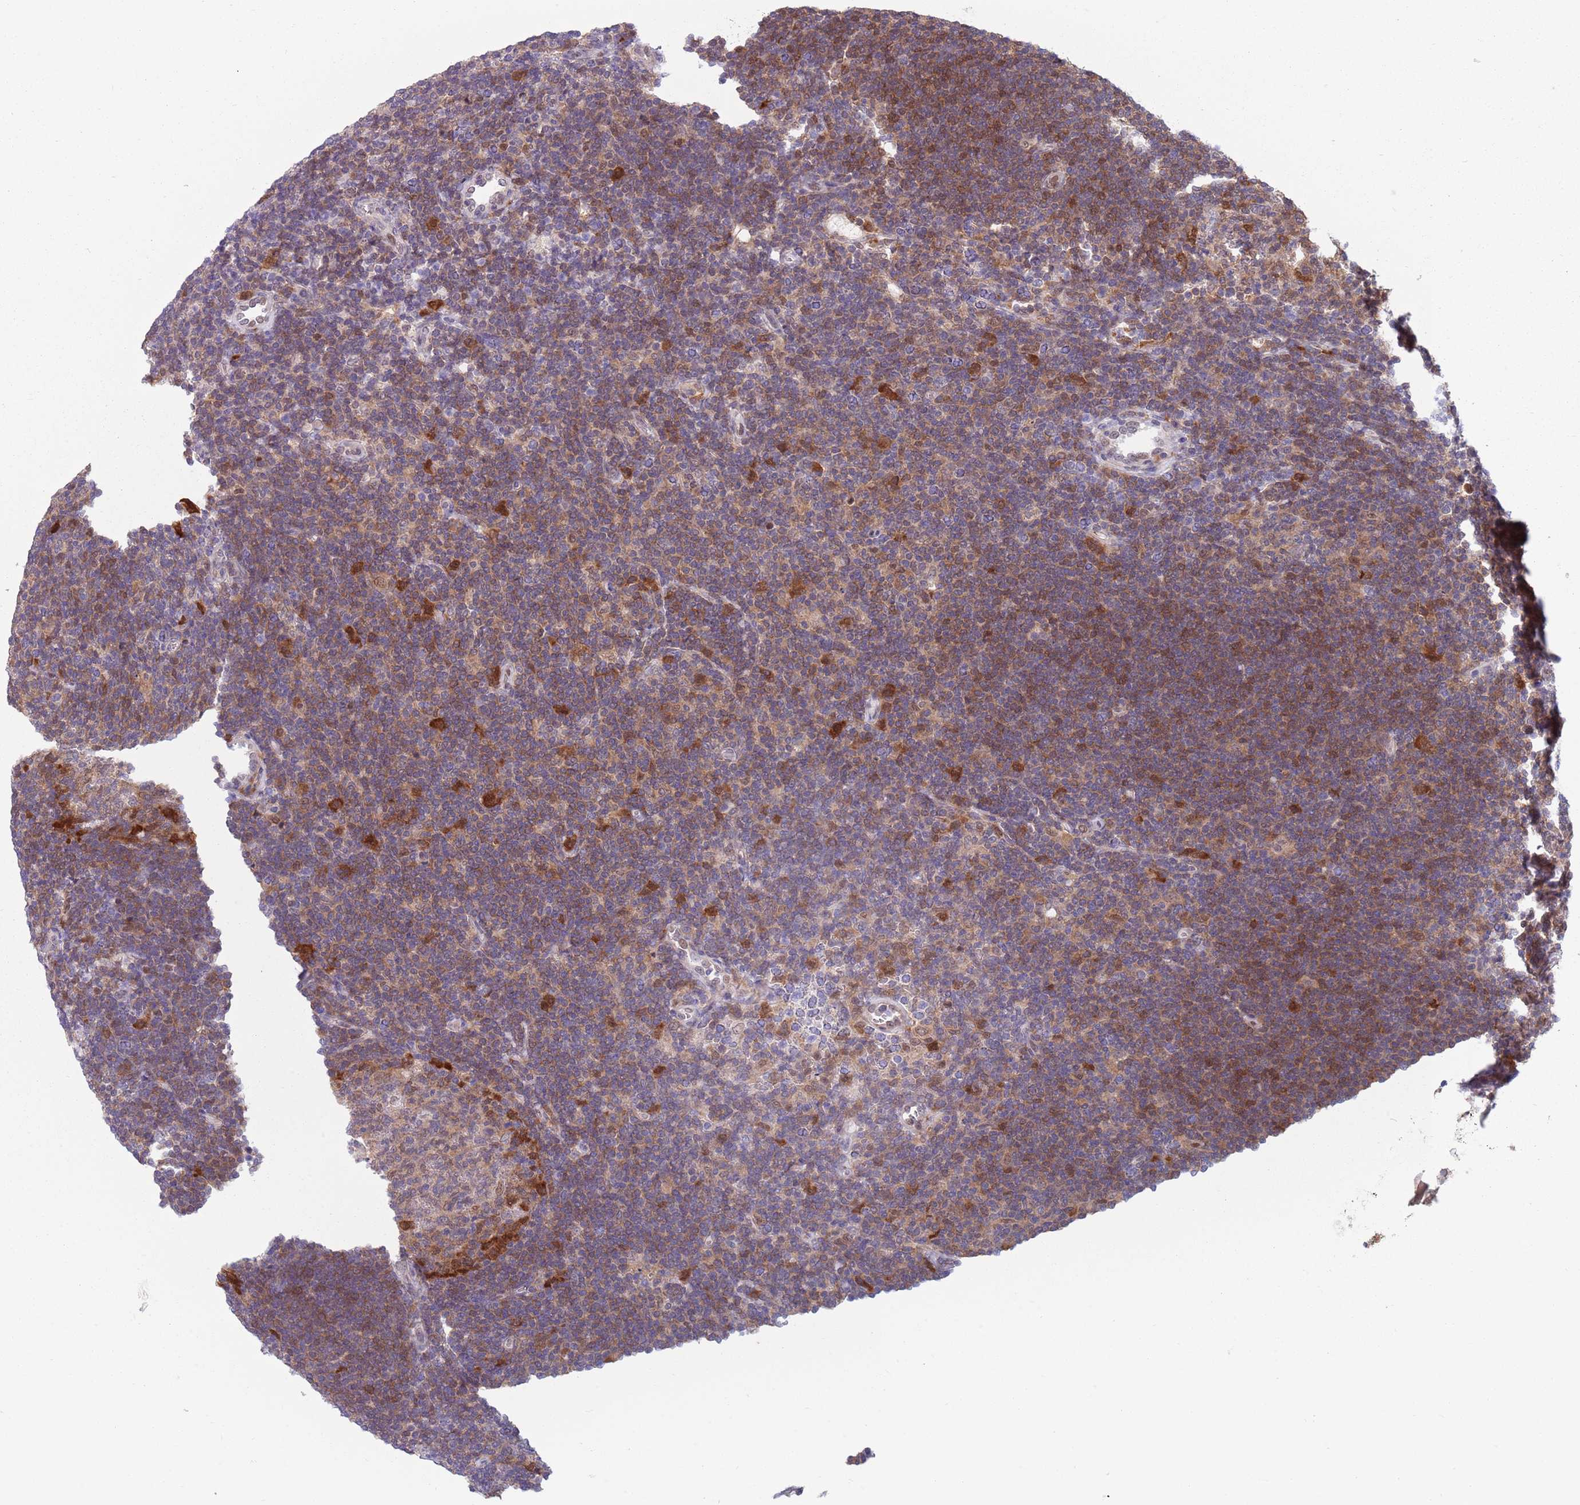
{"staining": {"intensity": "moderate", "quantity": "25%-75%", "location": "cytoplasmic/membranous,nuclear"}, "tissue": "lymphoma", "cell_type": "Tumor cells", "image_type": "cancer", "snomed": [{"axis": "morphology", "description": "Hodgkin's disease, NOS"}, {"axis": "topography", "description": "Lymph node"}], "caption": "Human Hodgkin's disease stained with a brown dye reveals moderate cytoplasmic/membranous and nuclear positive positivity in approximately 25%-75% of tumor cells.", "gene": "CLNS1A", "patient": {"sex": "female", "age": 57}}